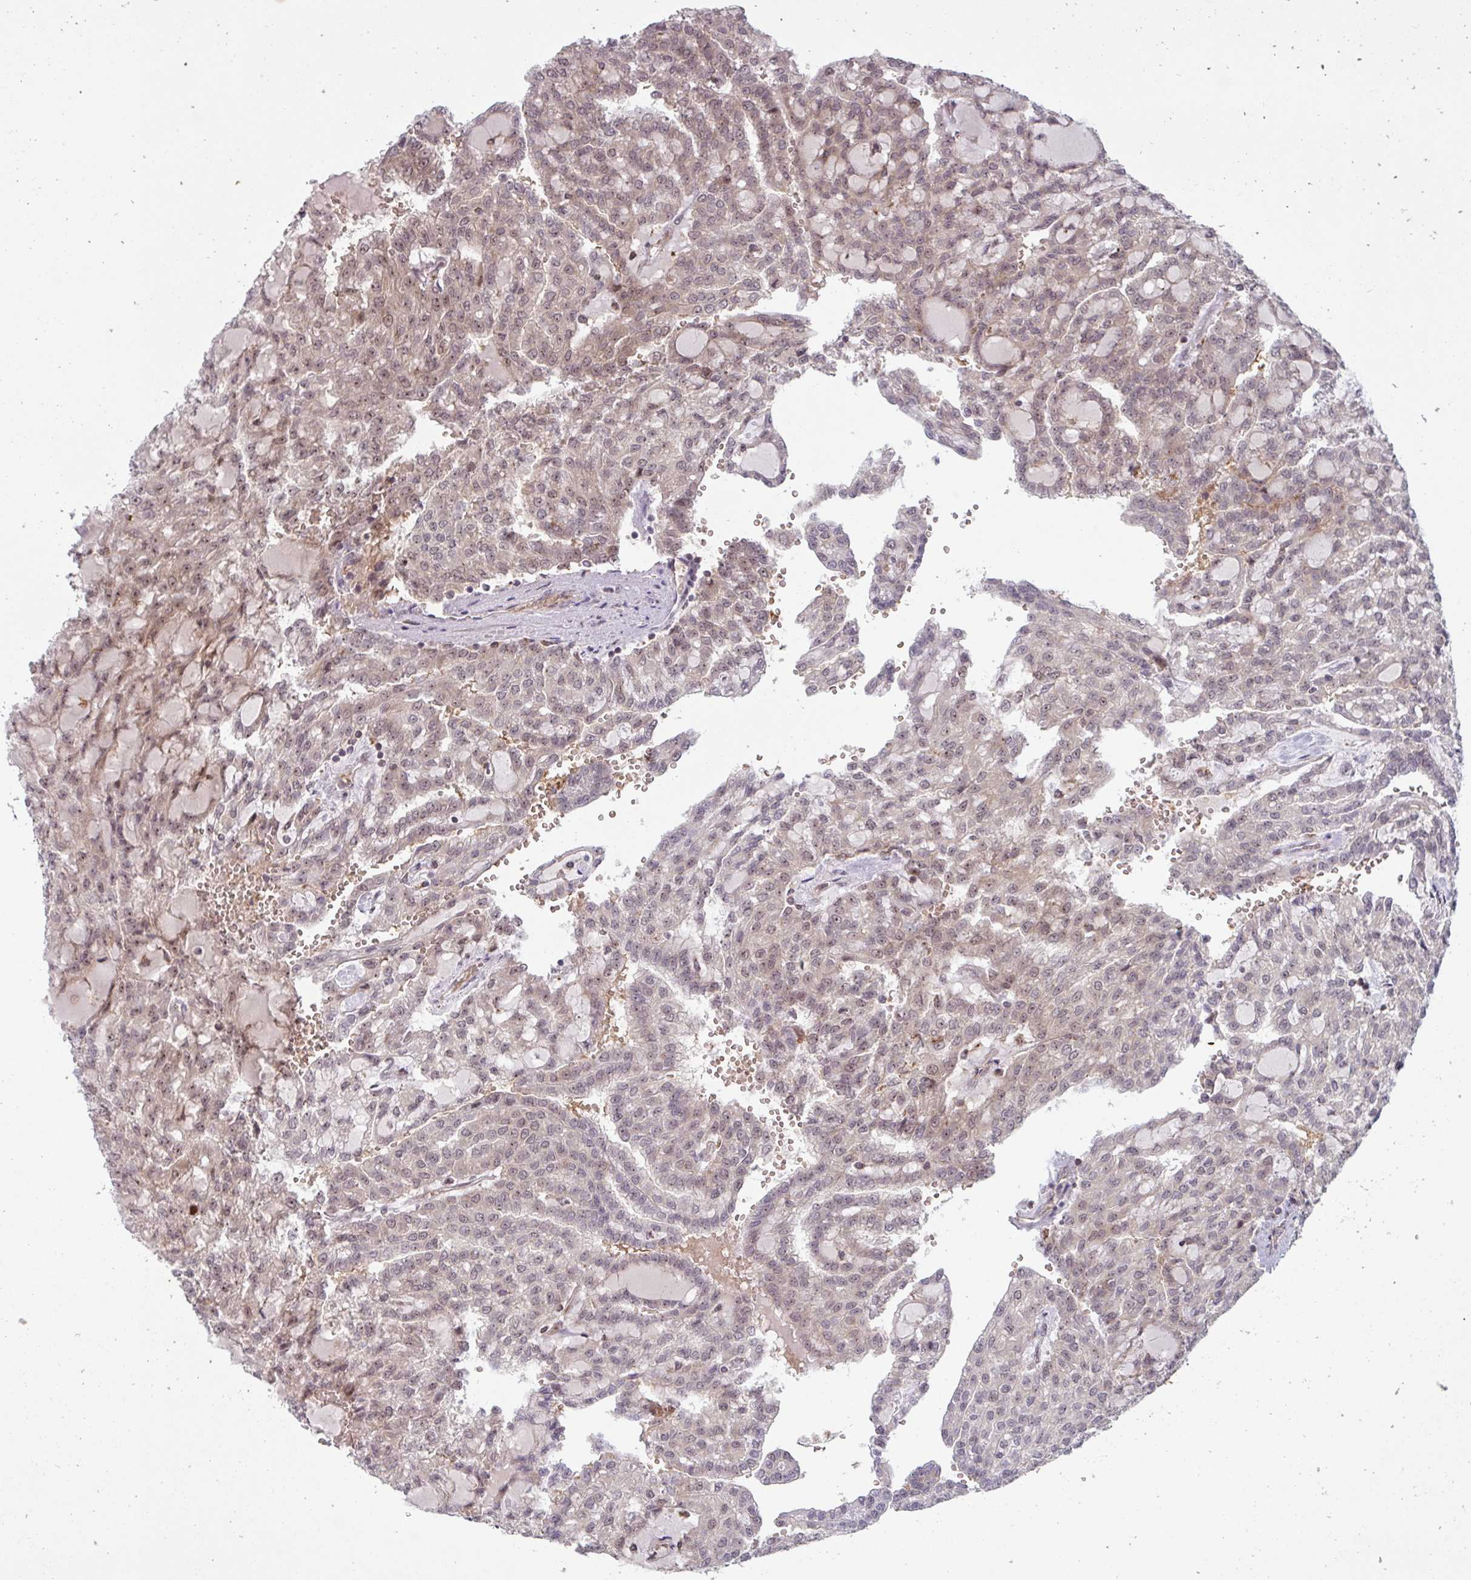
{"staining": {"intensity": "weak", "quantity": ">75%", "location": "cytoplasmic/membranous,nuclear"}, "tissue": "renal cancer", "cell_type": "Tumor cells", "image_type": "cancer", "snomed": [{"axis": "morphology", "description": "Adenocarcinoma, NOS"}, {"axis": "topography", "description": "Kidney"}], "caption": "Human renal cancer (adenocarcinoma) stained with a brown dye displays weak cytoplasmic/membranous and nuclear positive staining in approximately >75% of tumor cells.", "gene": "NLRP13", "patient": {"sex": "male", "age": 63}}